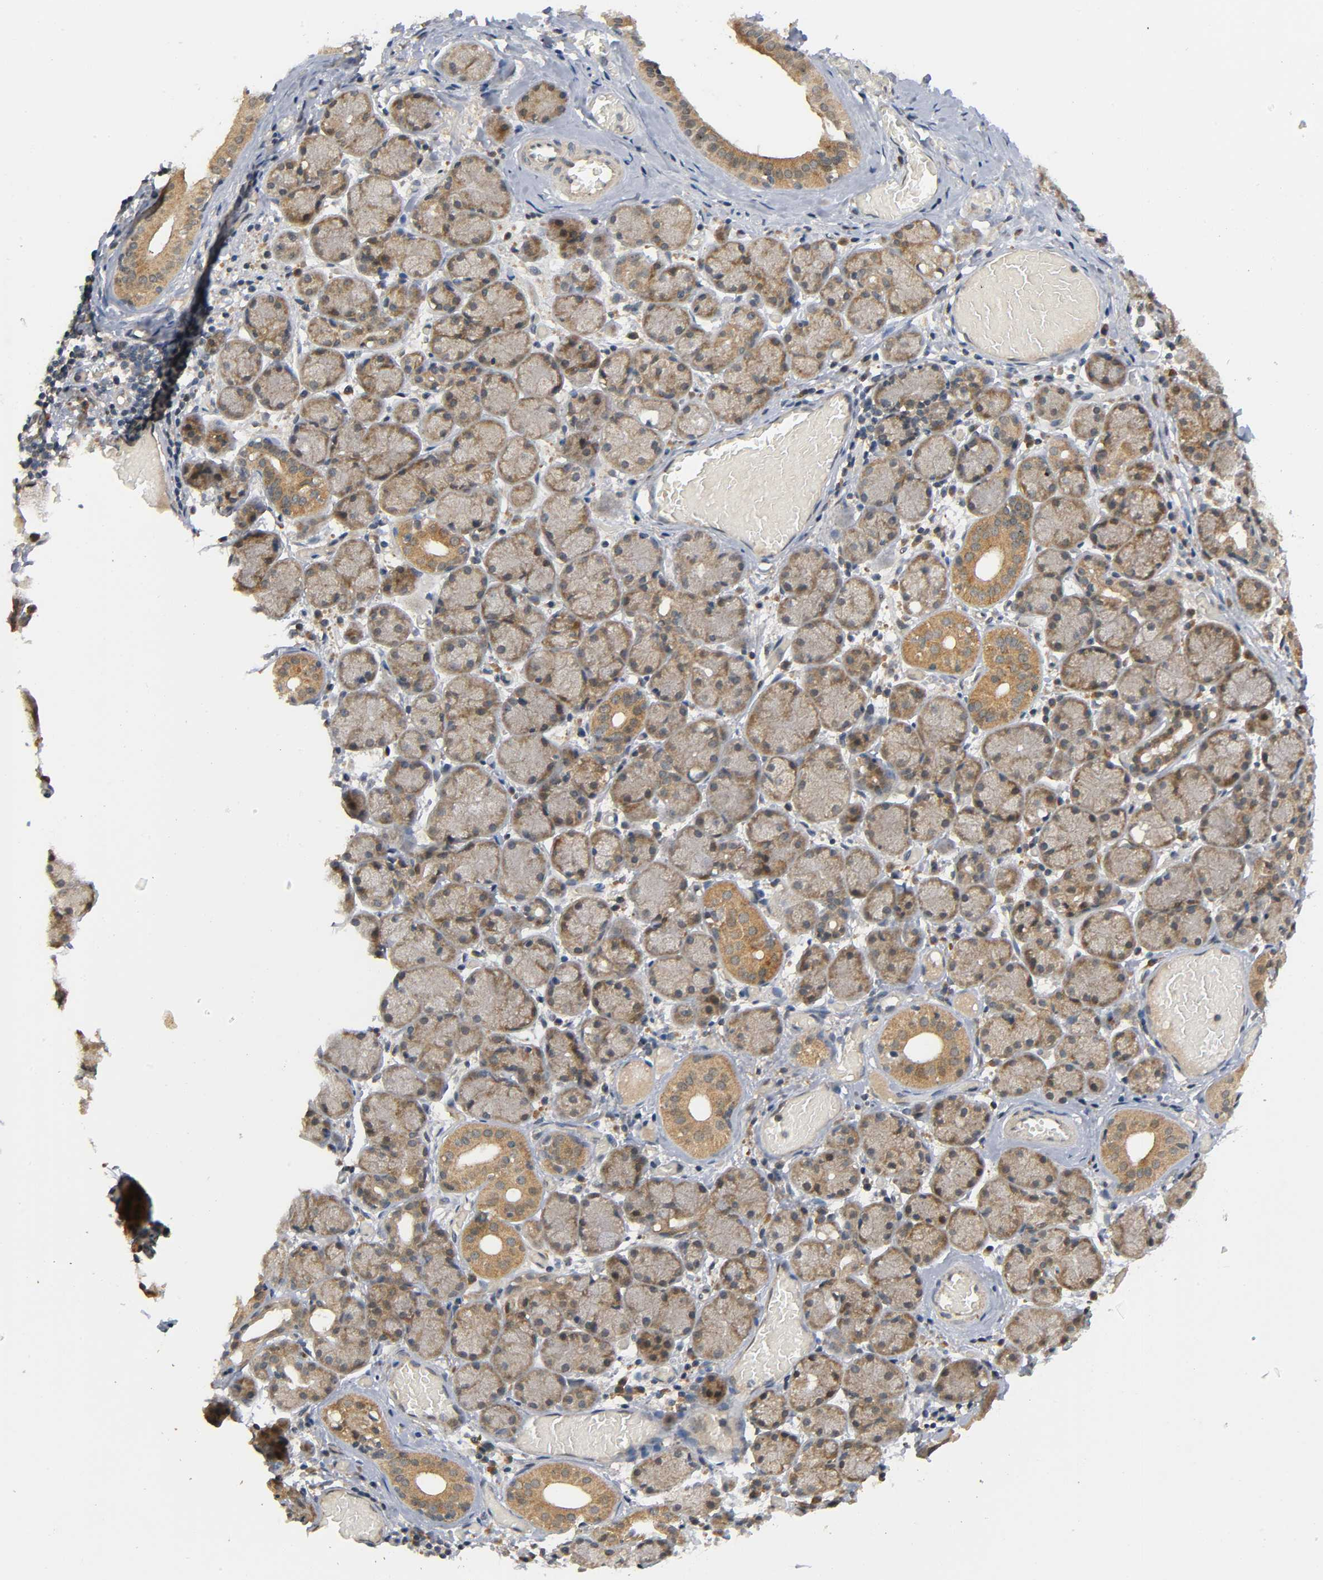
{"staining": {"intensity": "moderate", "quantity": ">75%", "location": "cytoplasmic/membranous,nuclear"}, "tissue": "salivary gland", "cell_type": "Glandular cells", "image_type": "normal", "snomed": [{"axis": "morphology", "description": "Normal tissue, NOS"}, {"axis": "topography", "description": "Salivary gland"}], "caption": "Salivary gland stained with immunohistochemistry (IHC) reveals moderate cytoplasmic/membranous,nuclear expression in about >75% of glandular cells. (DAB (3,3'-diaminobenzidine) IHC with brightfield microscopy, high magnification).", "gene": "MAPK8", "patient": {"sex": "female", "age": 24}}